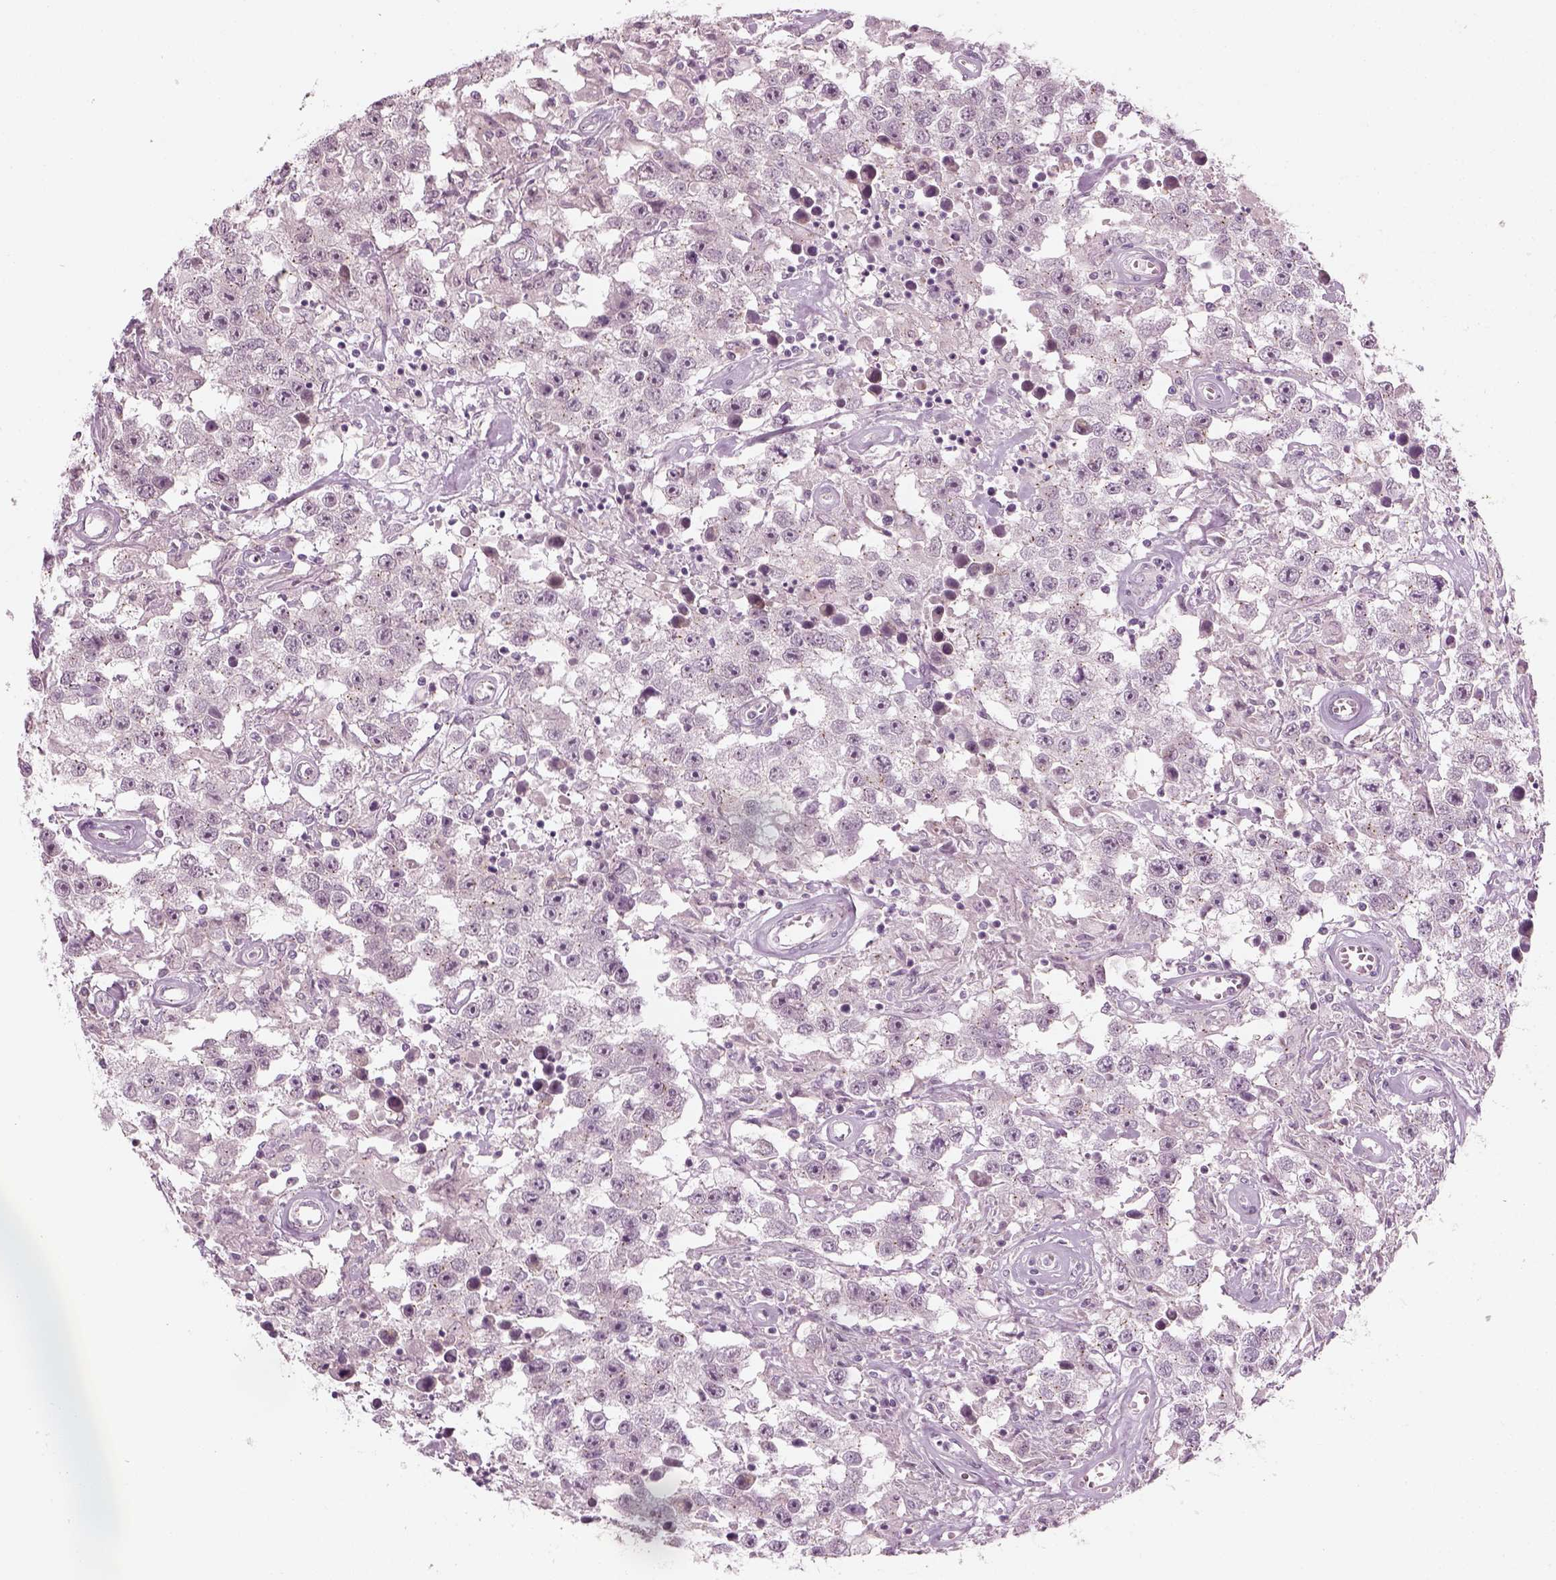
{"staining": {"intensity": "negative", "quantity": "none", "location": "none"}, "tissue": "testis cancer", "cell_type": "Tumor cells", "image_type": "cancer", "snomed": [{"axis": "morphology", "description": "Seminoma, NOS"}, {"axis": "topography", "description": "Testis"}], "caption": "High power microscopy image of an immunohistochemistry photomicrograph of testis cancer (seminoma), revealing no significant positivity in tumor cells.", "gene": "MLIP", "patient": {"sex": "male", "age": 43}}